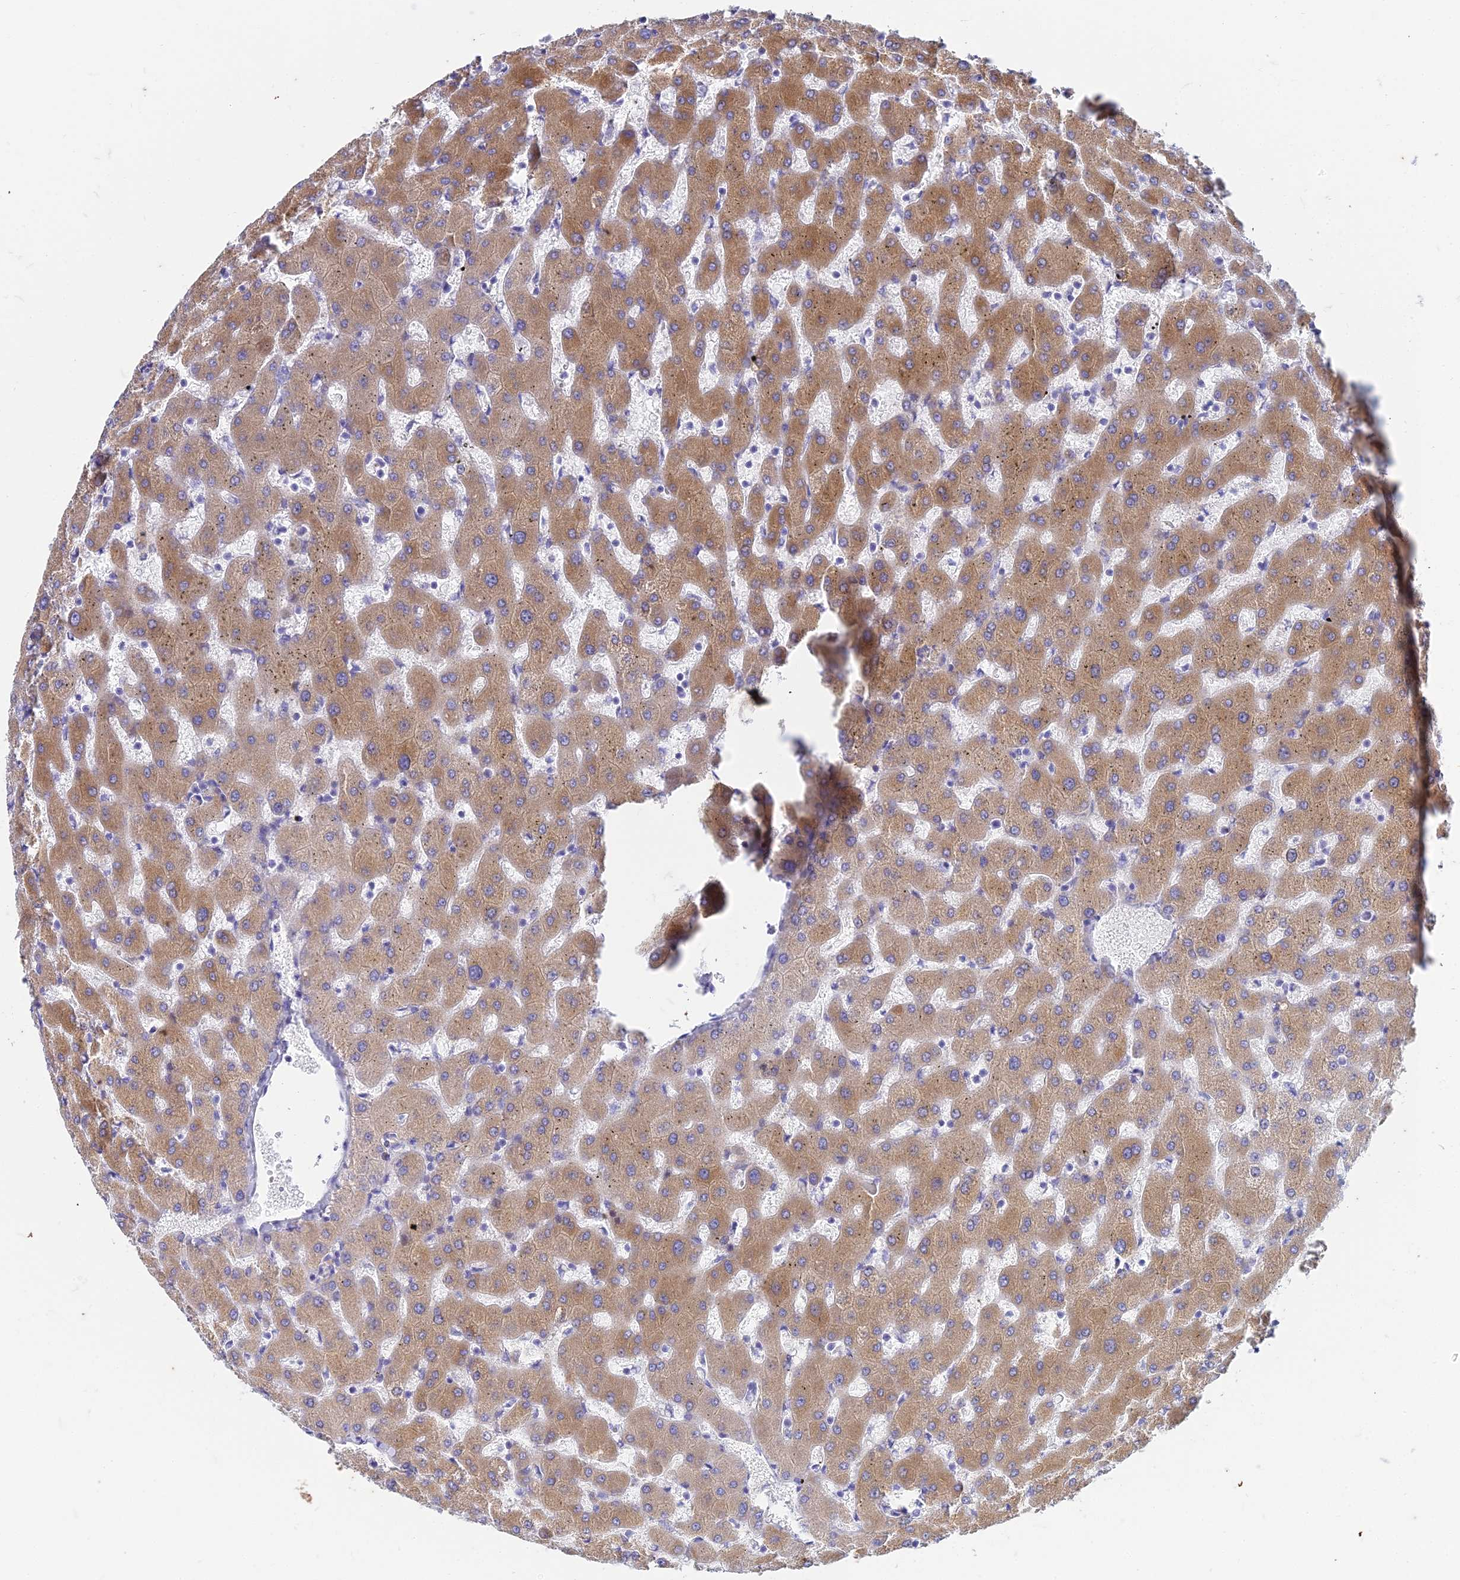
{"staining": {"intensity": "negative", "quantity": "none", "location": "none"}, "tissue": "liver", "cell_type": "Cholangiocytes", "image_type": "normal", "snomed": [{"axis": "morphology", "description": "Normal tissue, NOS"}, {"axis": "topography", "description": "Liver"}], "caption": "IHC of normal human liver displays no staining in cholangiocytes. (Immunohistochemistry, brightfield microscopy, high magnification).", "gene": "EEF2KMT", "patient": {"sex": "female", "age": 63}}